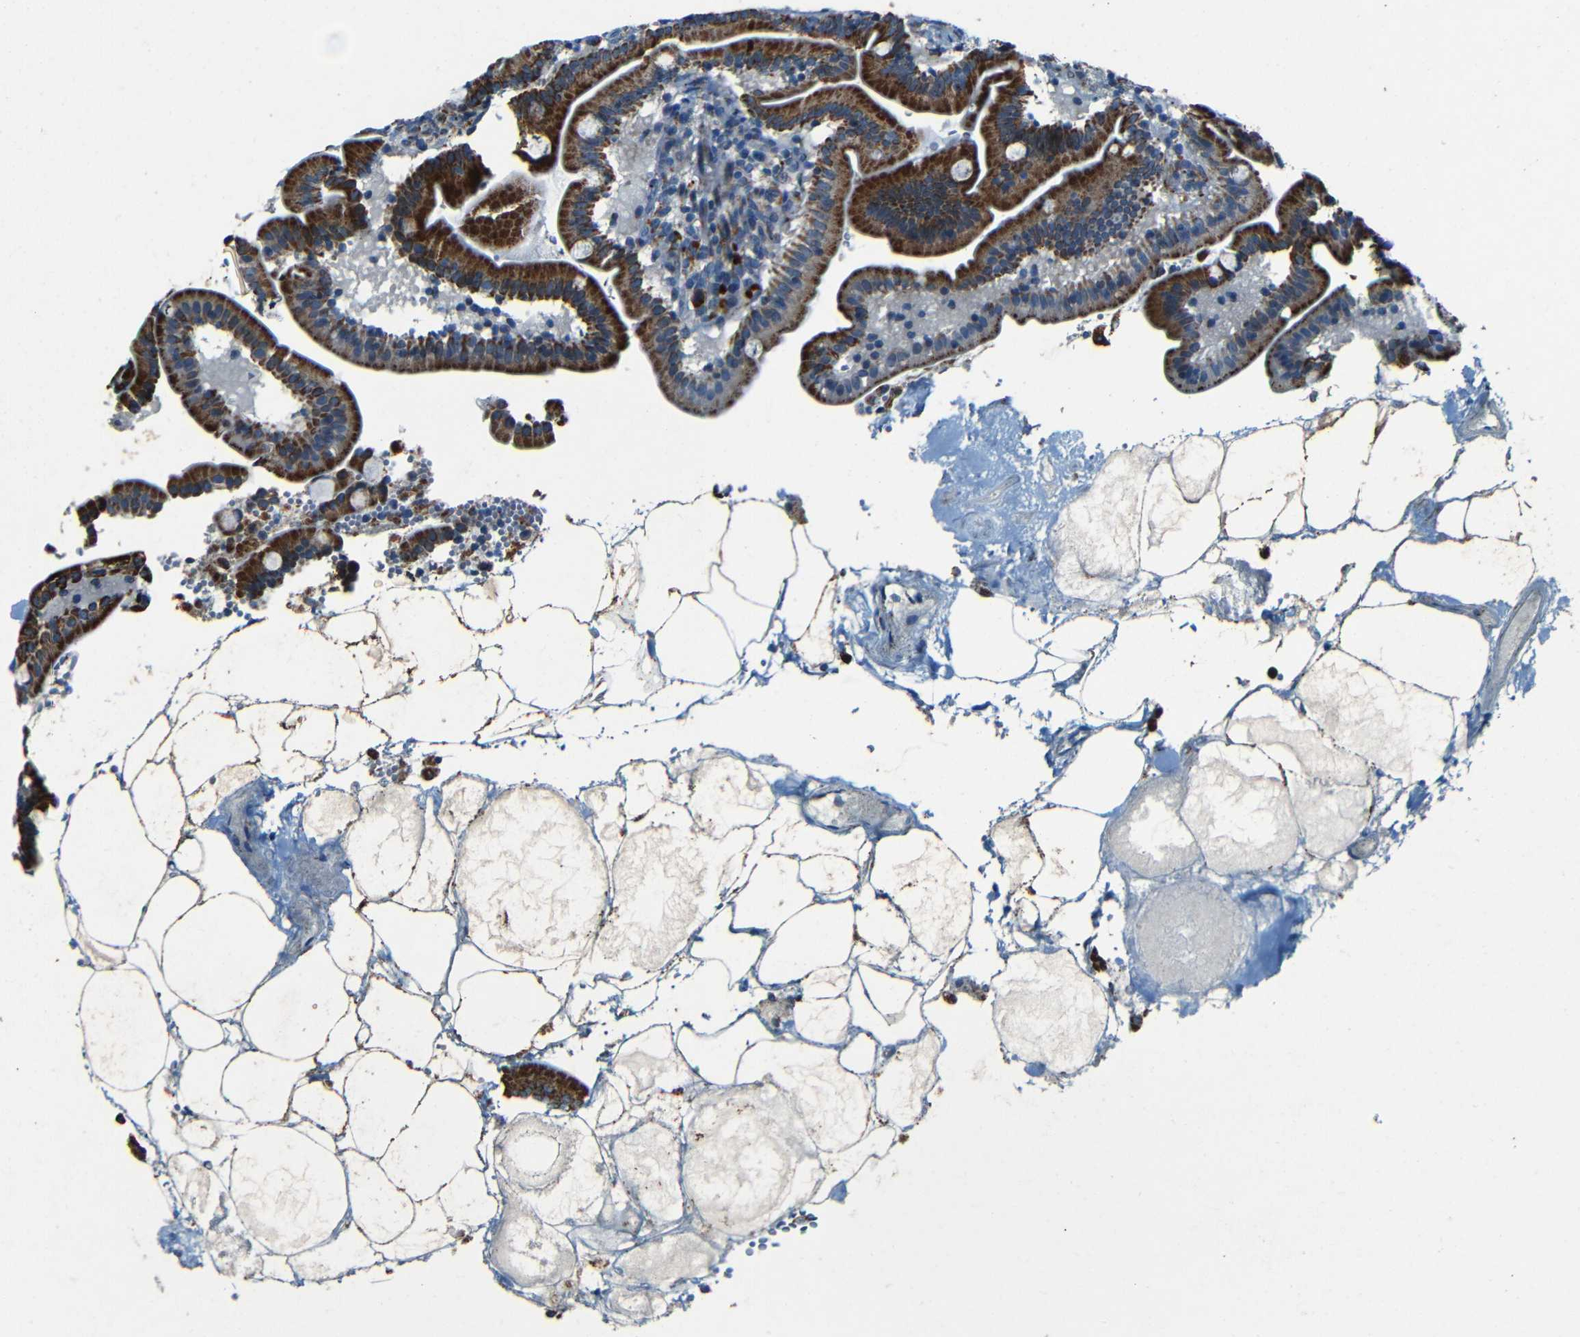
{"staining": {"intensity": "strong", "quantity": ">75%", "location": "cytoplasmic/membranous"}, "tissue": "duodenum", "cell_type": "Glandular cells", "image_type": "normal", "snomed": [{"axis": "morphology", "description": "Normal tissue, NOS"}, {"axis": "topography", "description": "Duodenum"}], "caption": "A brown stain labels strong cytoplasmic/membranous staining of a protein in glandular cells of unremarkable duodenum.", "gene": "WSCD2", "patient": {"sex": "male", "age": 54}}